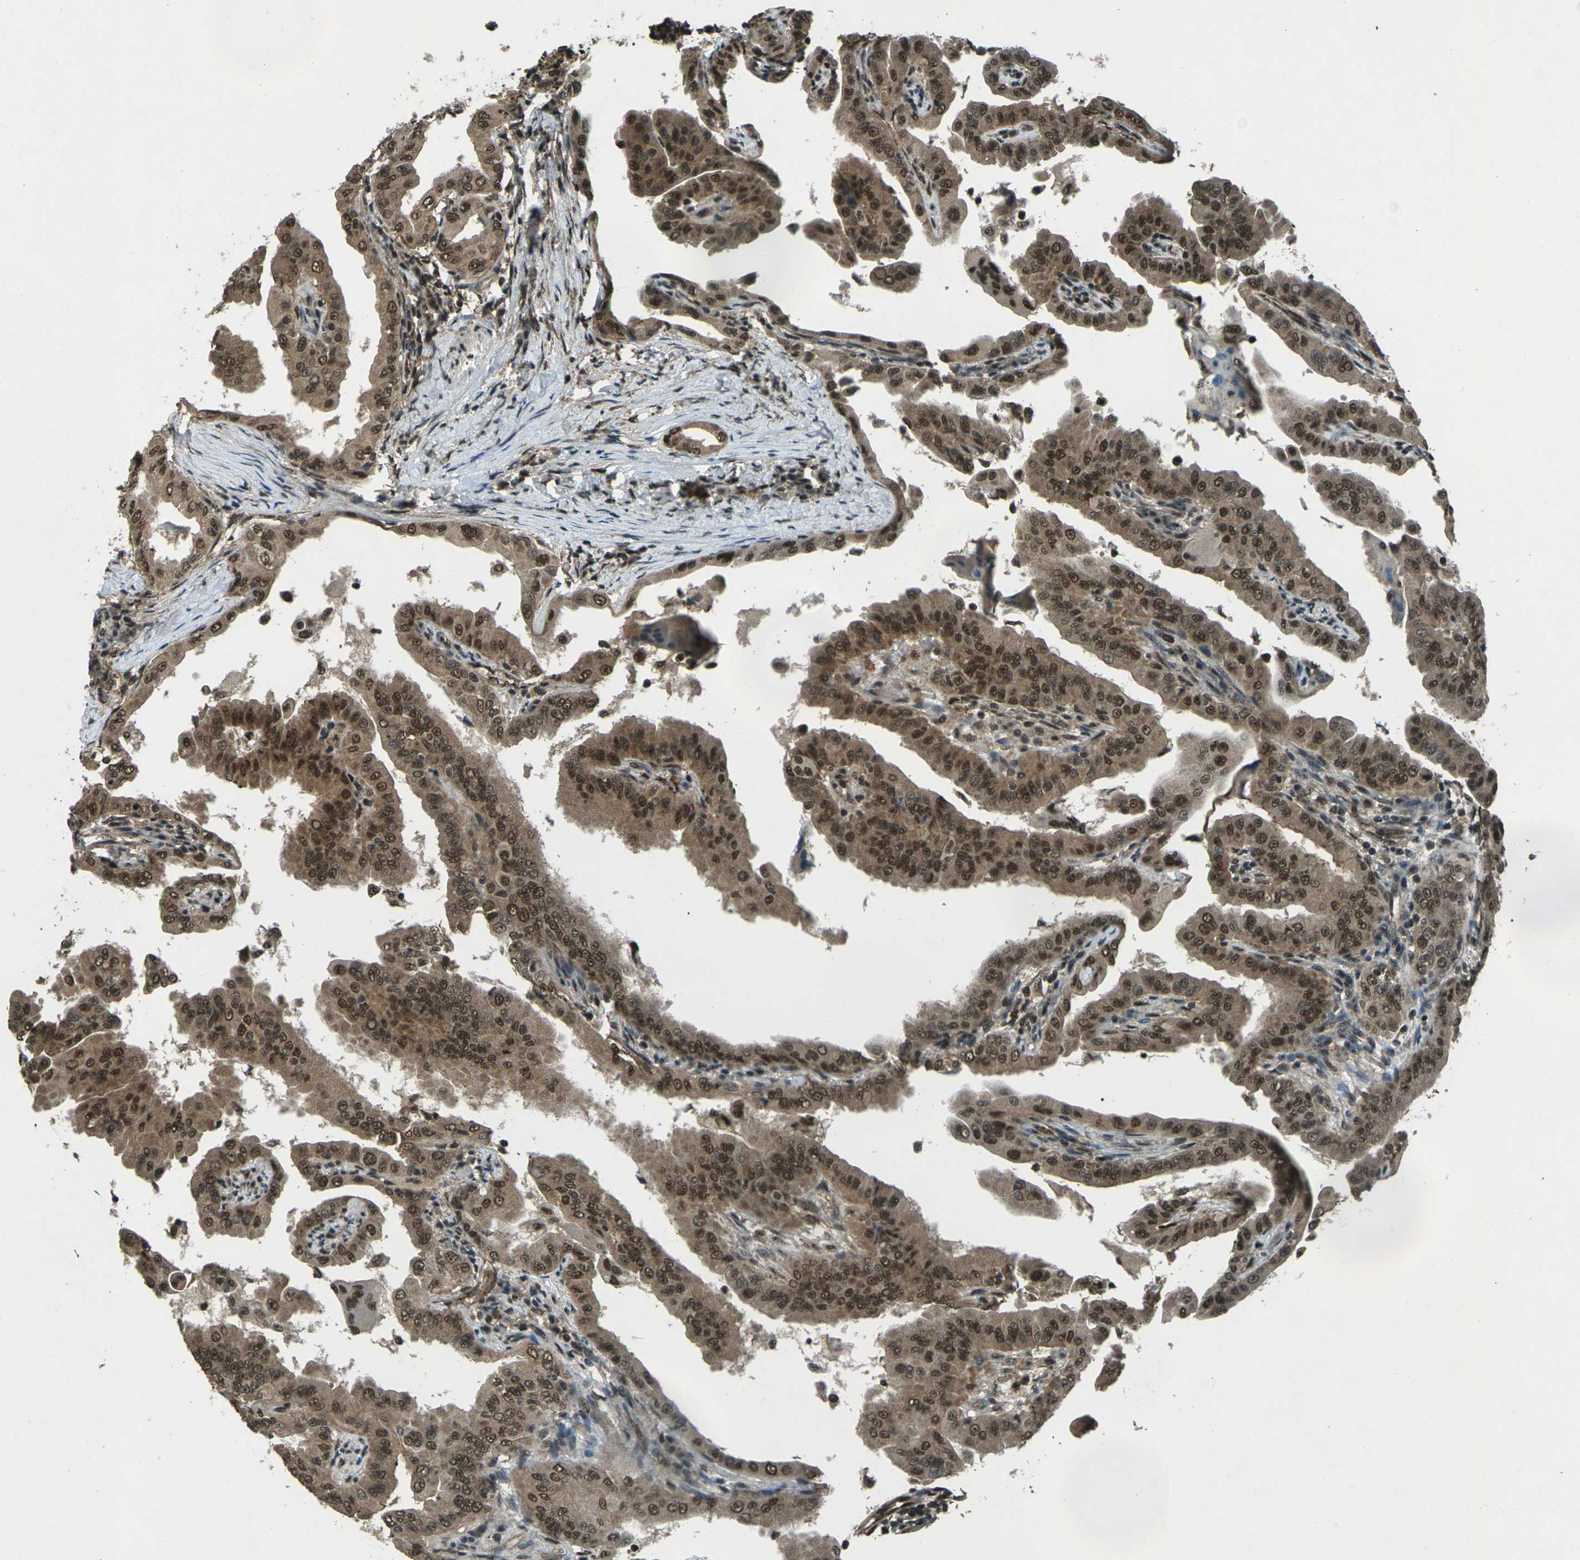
{"staining": {"intensity": "moderate", "quantity": ">75%", "location": "cytoplasmic/membranous,nuclear"}, "tissue": "thyroid cancer", "cell_type": "Tumor cells", "image_type": "cancer", "snomed": [{"axis": "morphology", "description": "Papillary adenocarcinoma, NOS"}, {"axis": "topography", "description": "Thyroid gland"}], "caption": "IHC staining of thyroid papillary adenocarcinoma, which reveals medium levels of moderate cytoplasmic/membranous and nuclear expression in approximately >75% of tumor cells indicating moderate cytoplasmic/membranous and nuclear protein staining. The staining was performed using DAB (brown) for protein detection and nuclei were counterstained in hematoxylin (blue).", "gene": "NR4A2", "patient": {"sex": "male", "age": 33}}